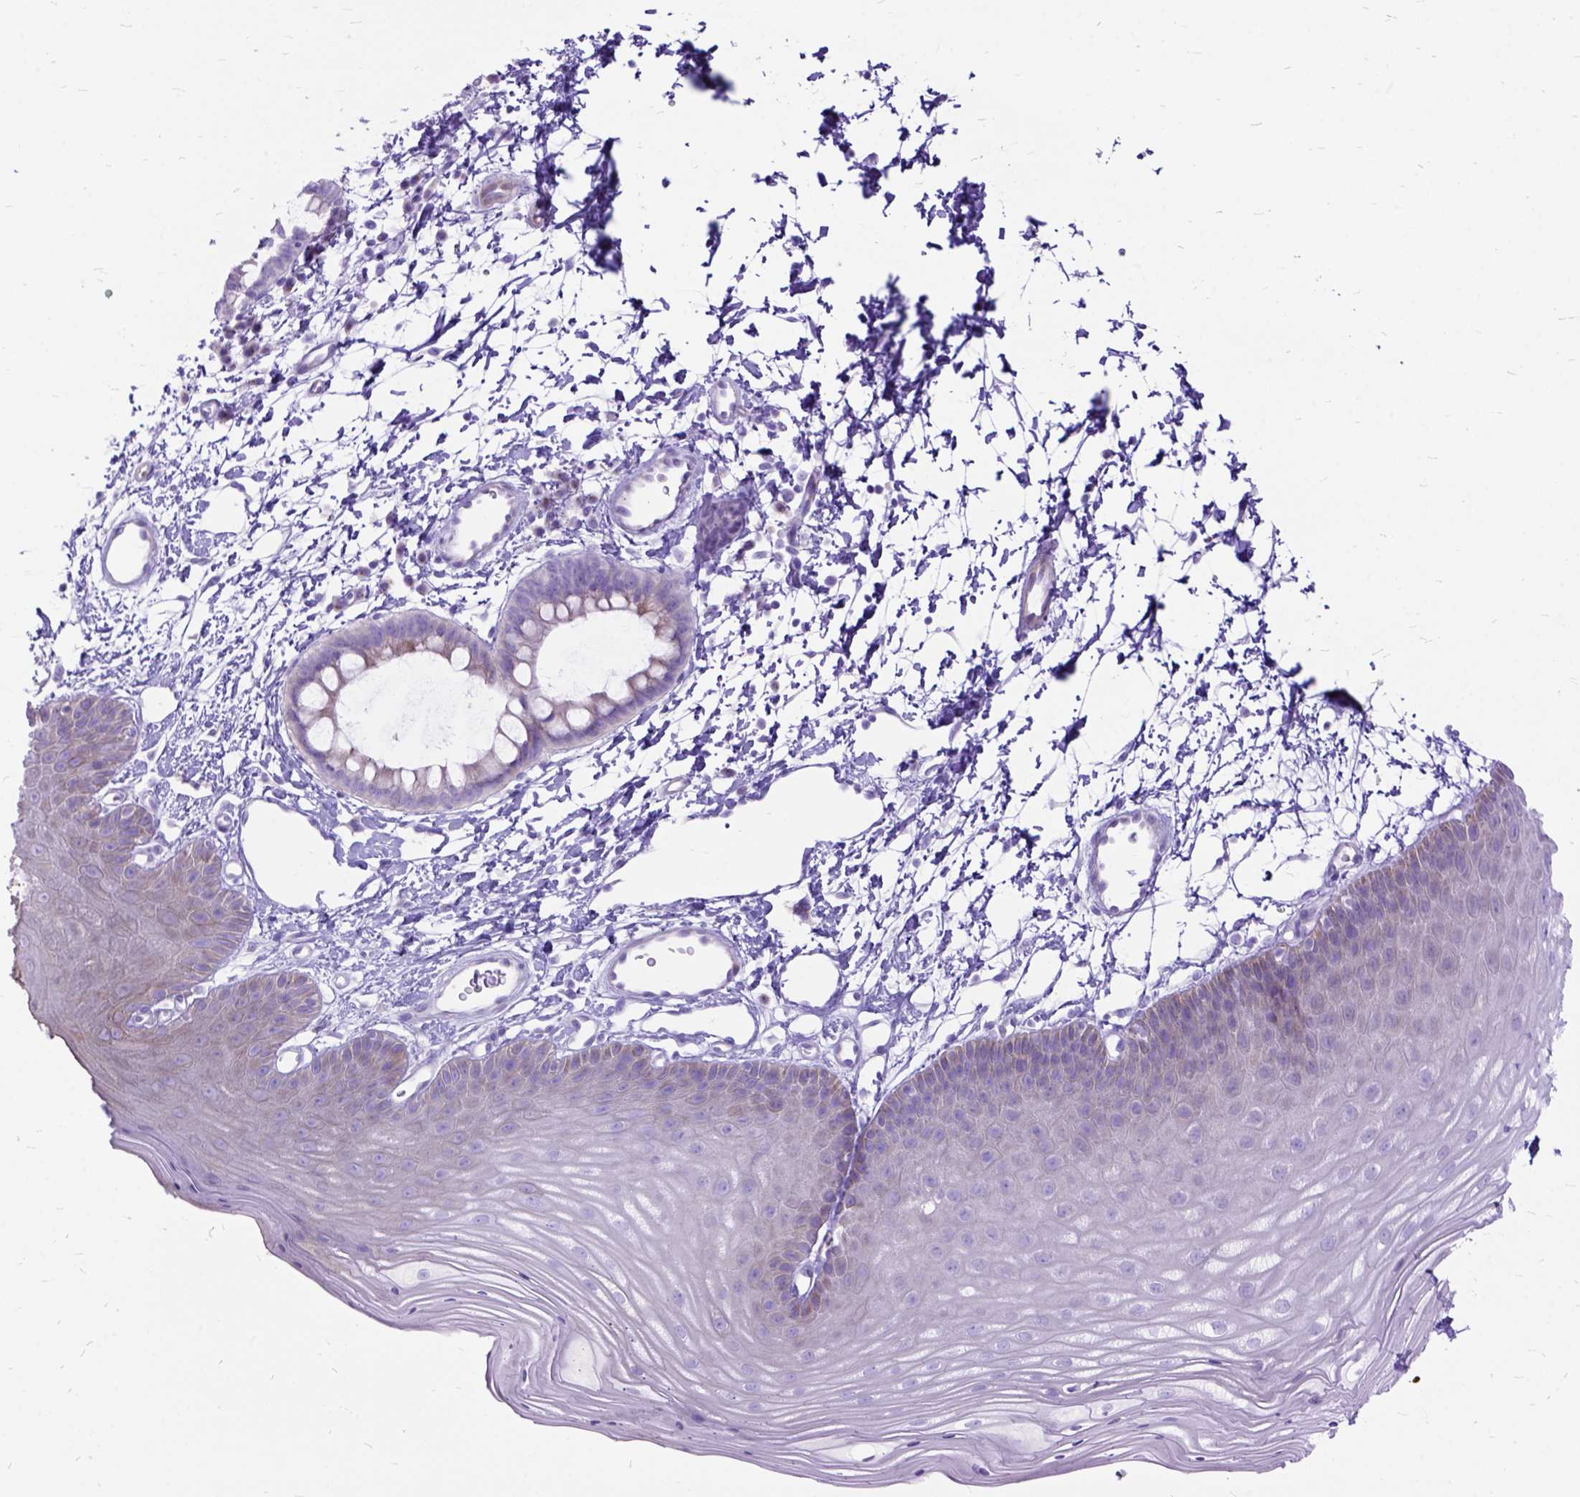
{"staining": {"intensity": "weak", "quantity": "<25%", "location": "cytoplasmic/membranous"}, "tissue": "skin", "cell_type": "Epidermal cells", "image_type": "normal", "snomed": [{"axis": "morphology", "description": "Normal tissue, NOS"}, {"axis": "topography", "description": "Anal"}], "caption": "This micrograph is of benign skin stained with immunohistochemistry (IHC) to label a protein in brown with the nuclei are counter-stained blue. There is no expression in epidermal cells. (DAB IHC, high magnification).", "gene": "DNAH2", "patient": {"sex": "male", "age": 53}}